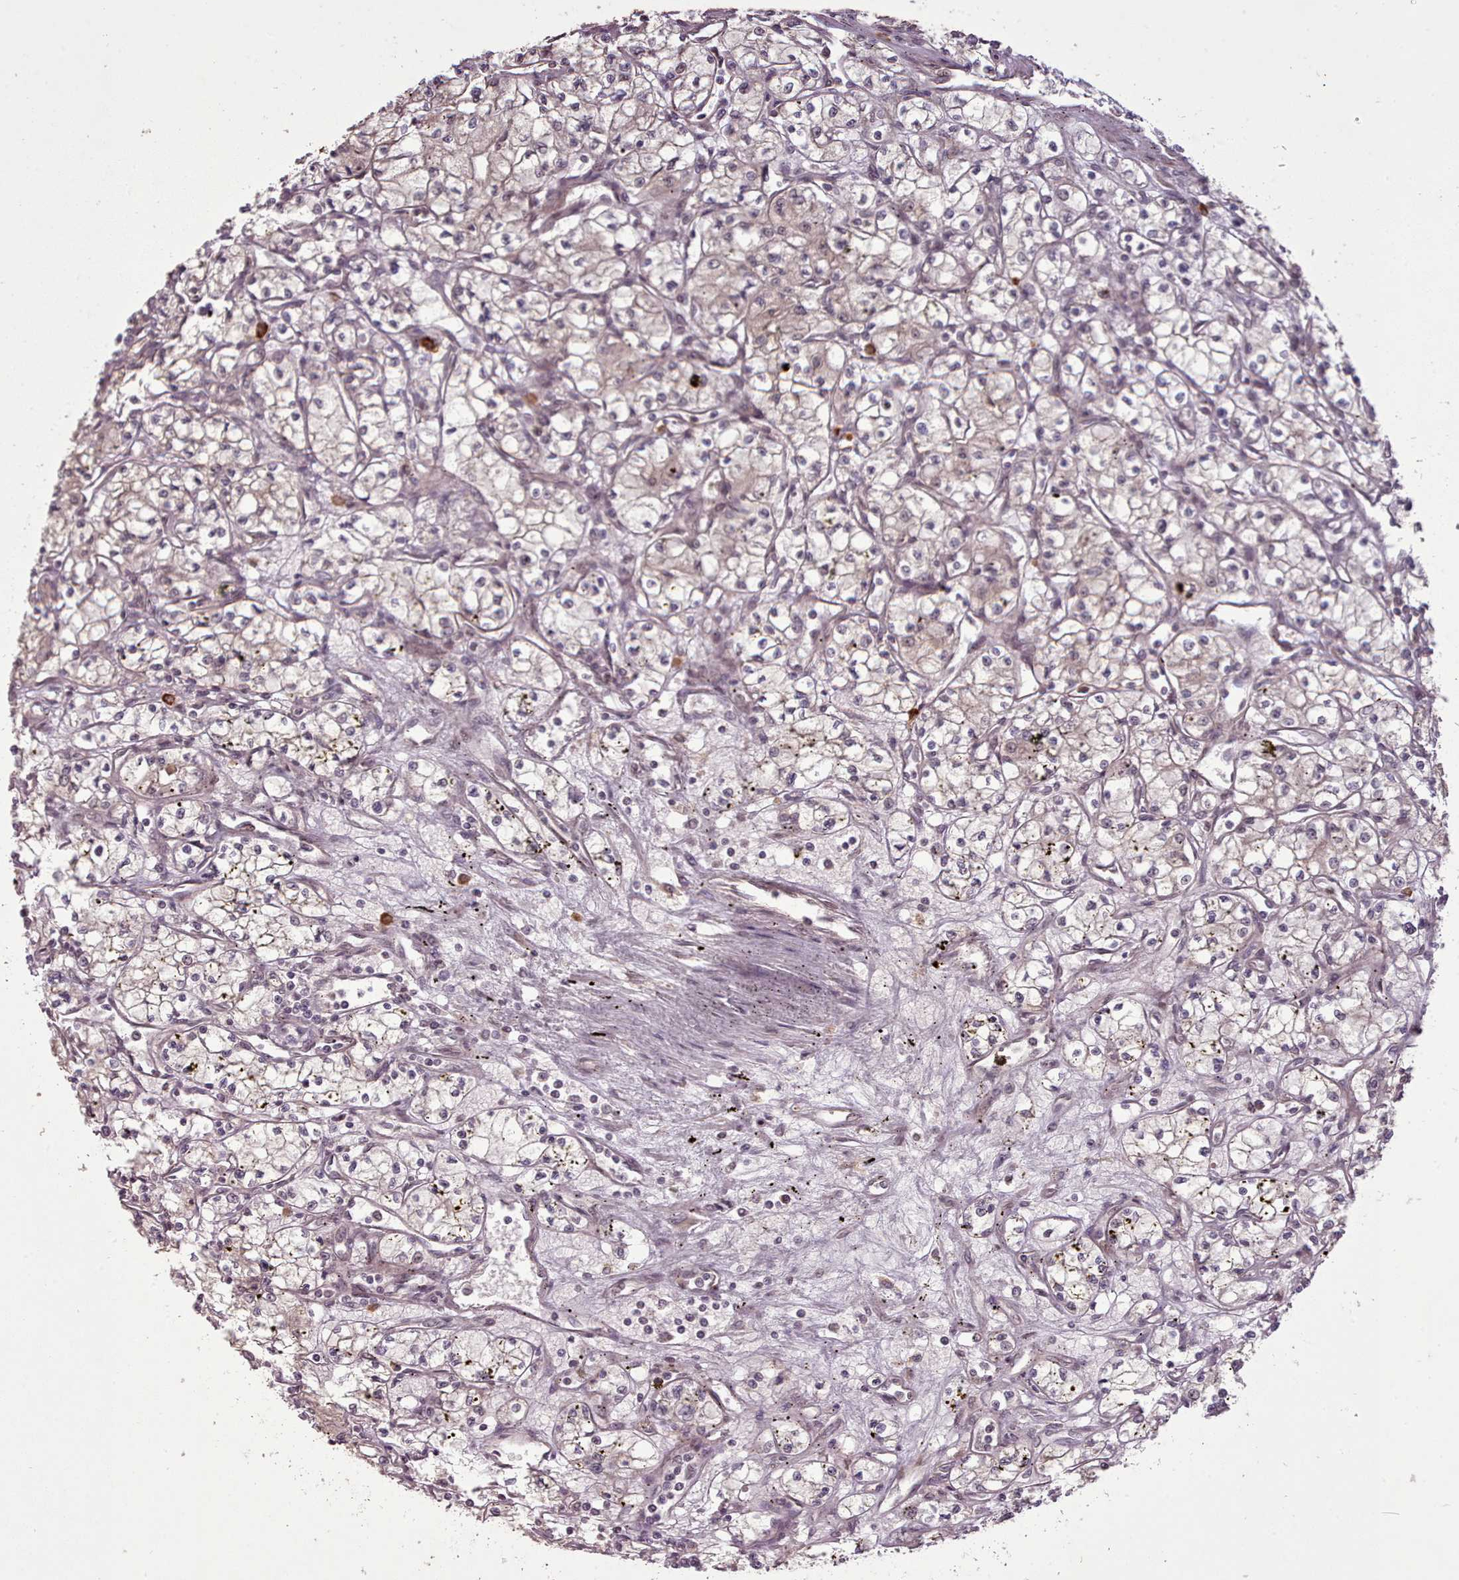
{"staining": {"intensity": "weak", "quantity": "25%-75%", "location": "nuclear"}, "tissue": "renal cancer", "cell_type": "Tumor cells", "image_type": "cancer", "snomed": [{"axis": "morphology", "description": "Adenocarcinoma, NOS"}, {"axis": "topography", "description": "Kidney"}], "caption": "Protein expression analysis of human adenocarcinoma (renal) reveals weak nuclear positivity in about 25%-75% of tumor cells. (DAB (3,3'-diaminobenzidine) = brown stain, brightfield microscopy at high magnification).", "gene": "CDC6", "patient": {"sex": "male", "age": 59}}